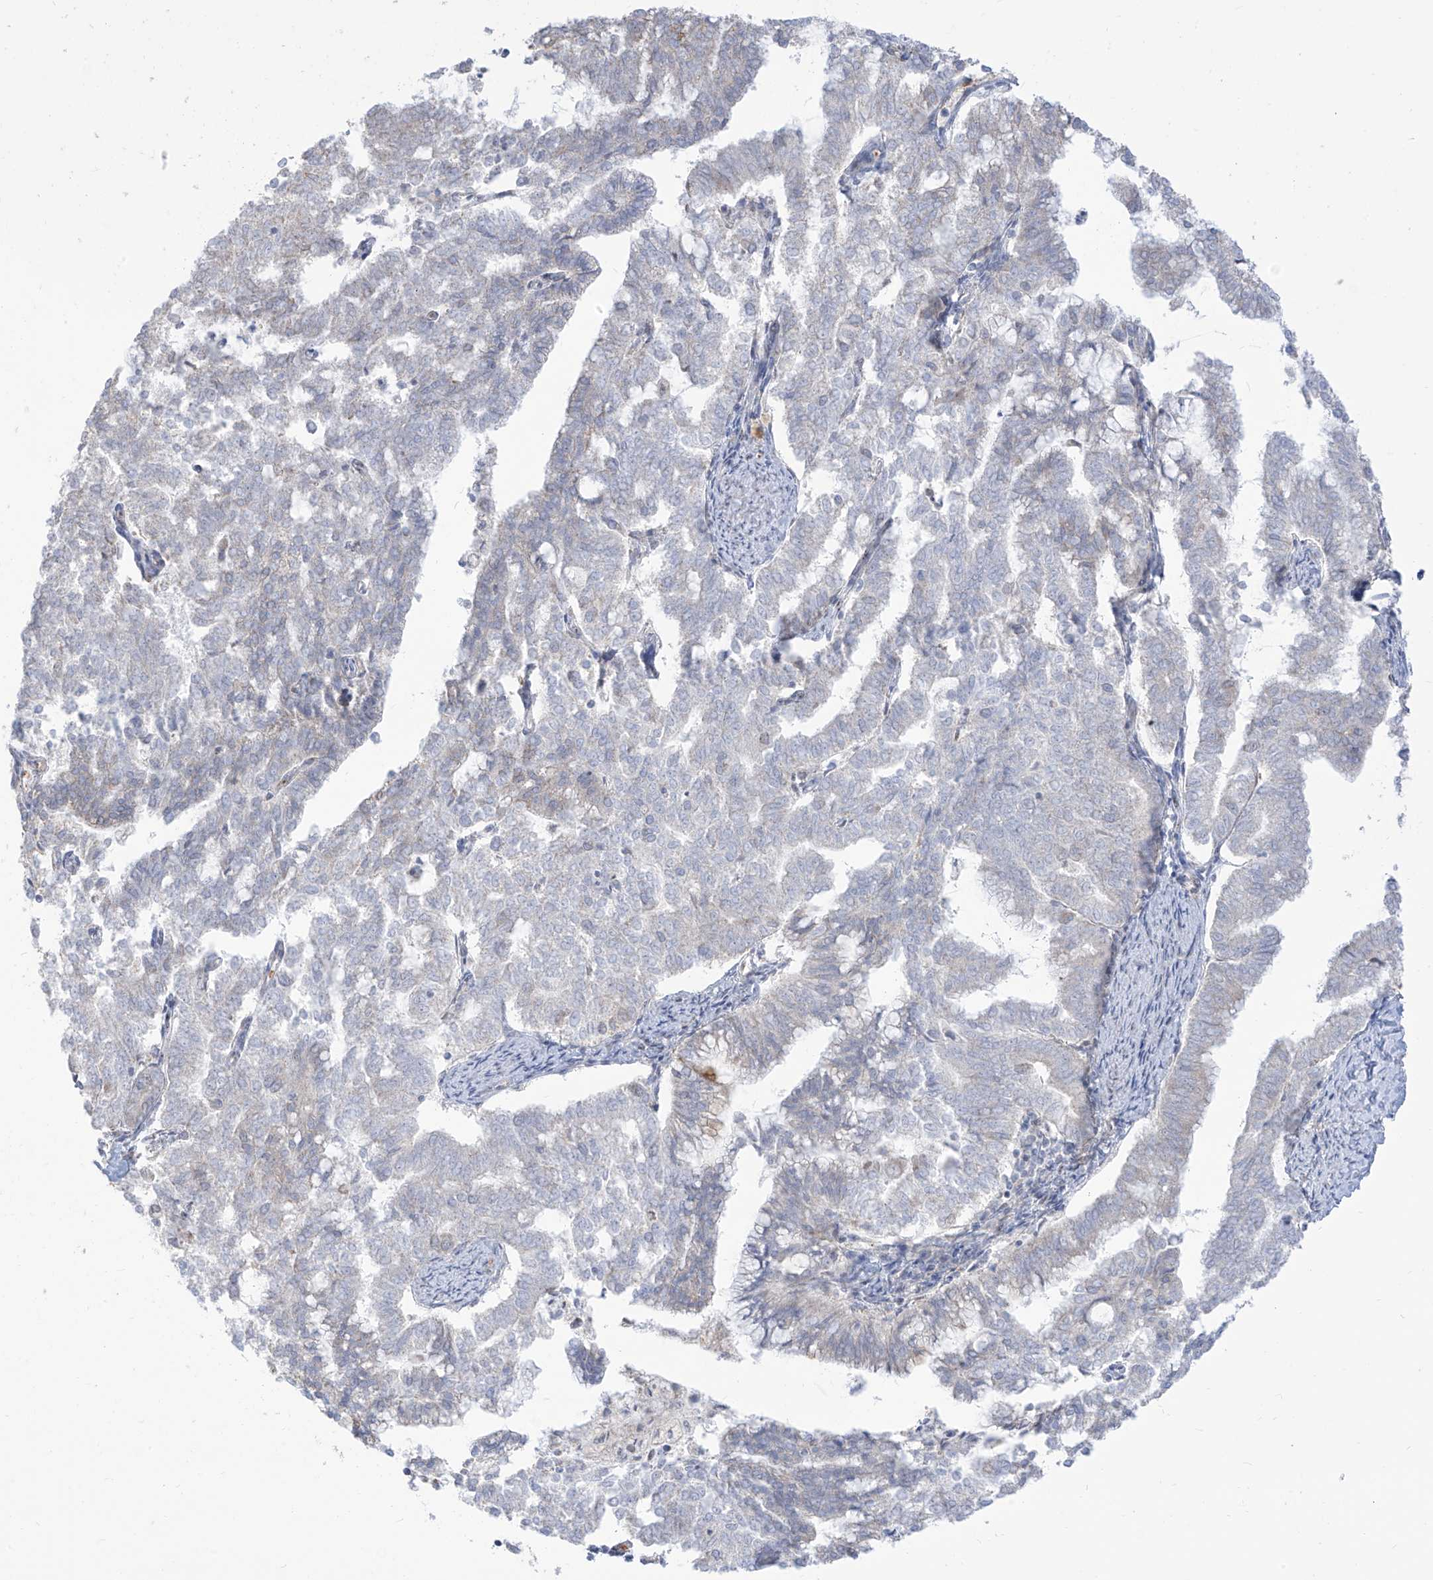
{"staining": {"intensity": "negative", "quantity": "none", "location": "none"}, "tissue": "endometrial cancer", "cell_type": "Tumor cells", "image_type": "cancer", "snomed": [{"axis": "morphology", "description": "Adenocarcinoma, NOS"}, {"axis": "topography", "description": "Endometrium"}], "caption": "Photomicrograph shows no protein staining in tumor cells of adenocarcinoma (endometrial) tissue.", "gene": "ARHGEF40", "patient": {"sex": "female", "age": 79}}